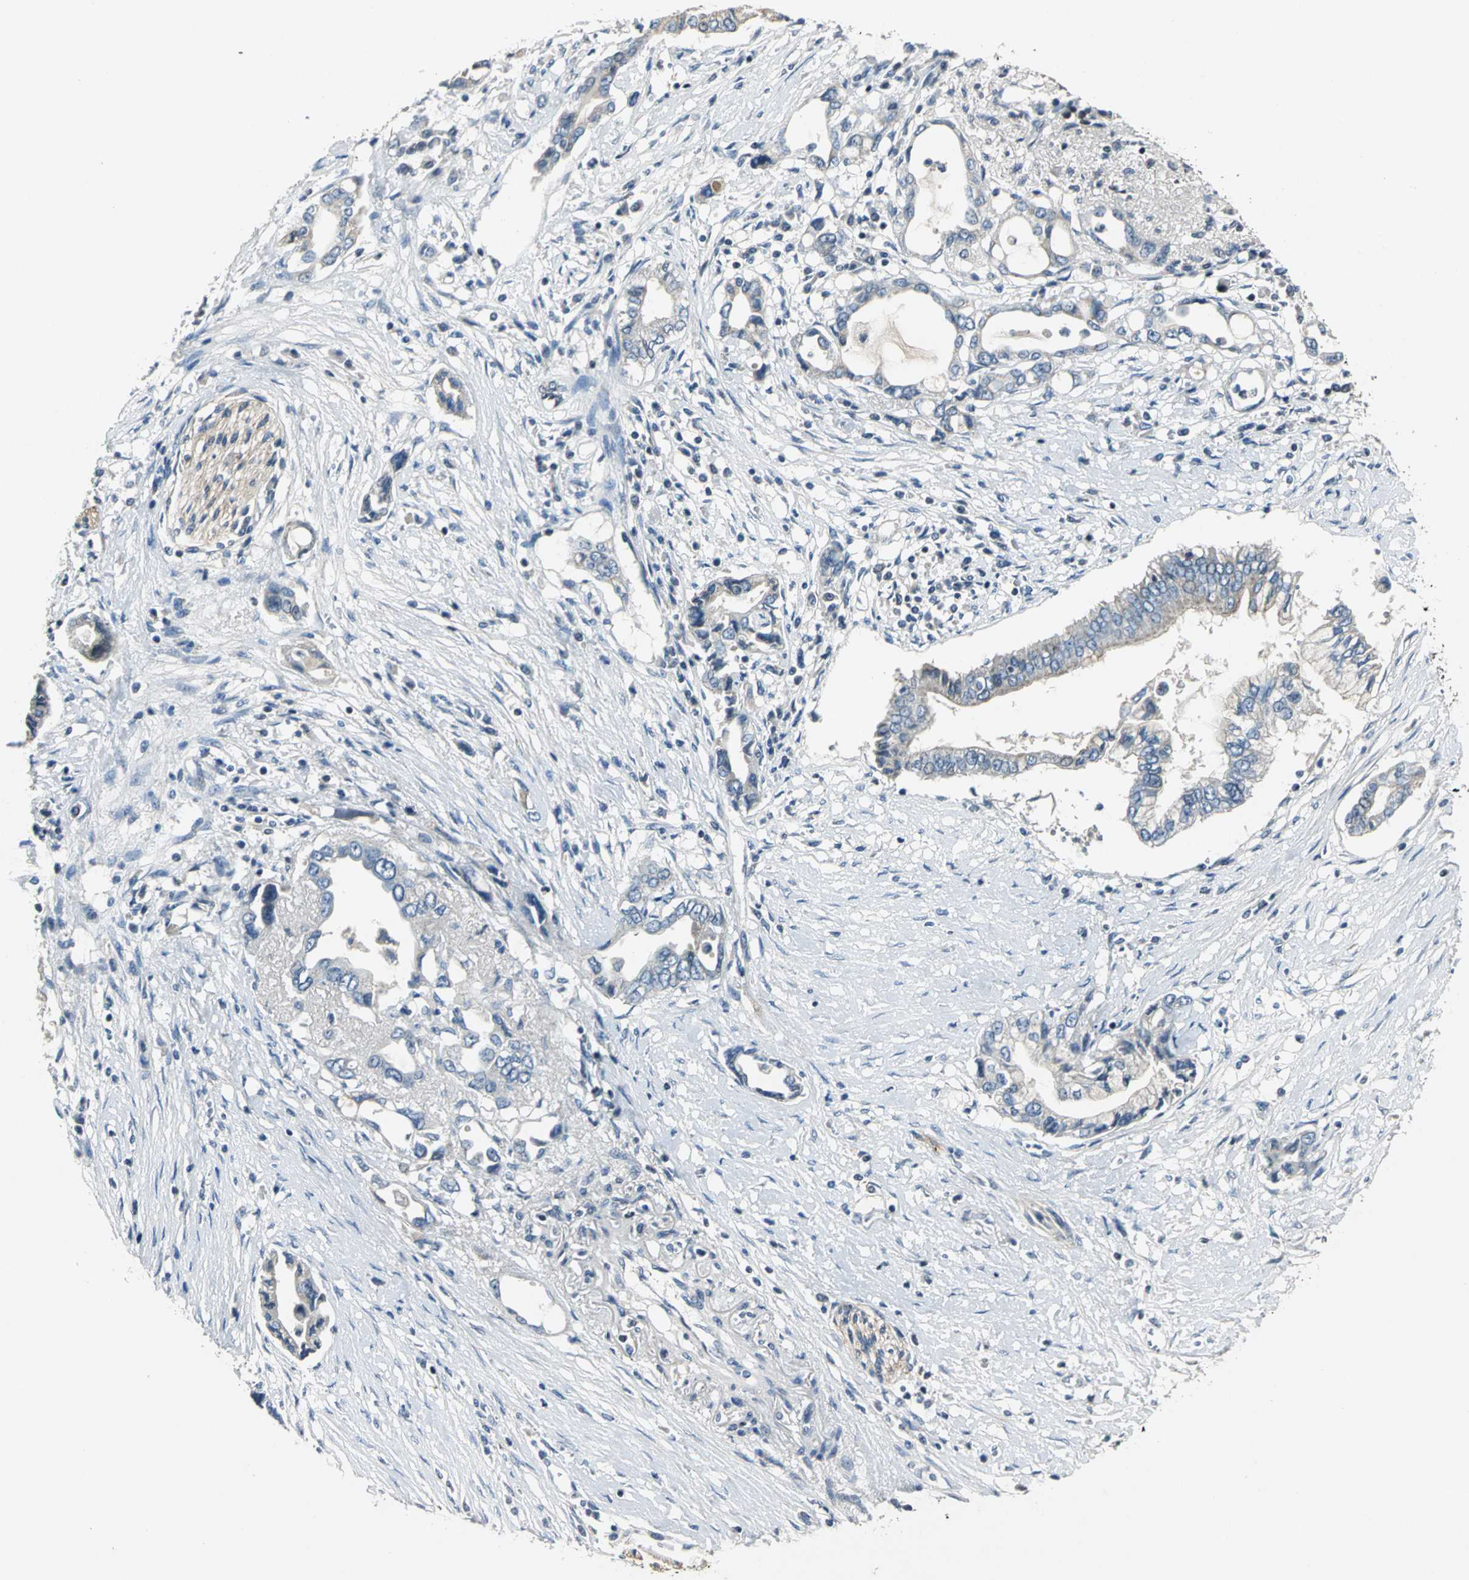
{"staining": {"intensity": "weak", "quantity": "<25%", "location": "cytoplasmic/membranous"}, "tissue": "pancreatic cancer", "cell_type": "Tumor cells", "image_type": "cancer", "snomed": [{"axis": "morphology", "description": "Adenocarcinoma, NOS"}, {"axis": "topography", "description": "Pancreas"}], "caption": "Immunohistochemical staining of human pancreatic cancer demonstrates no significant positivity in tumor cells.", "gene": "JADE3", "patient": {"sex": "female", "age": 57}}